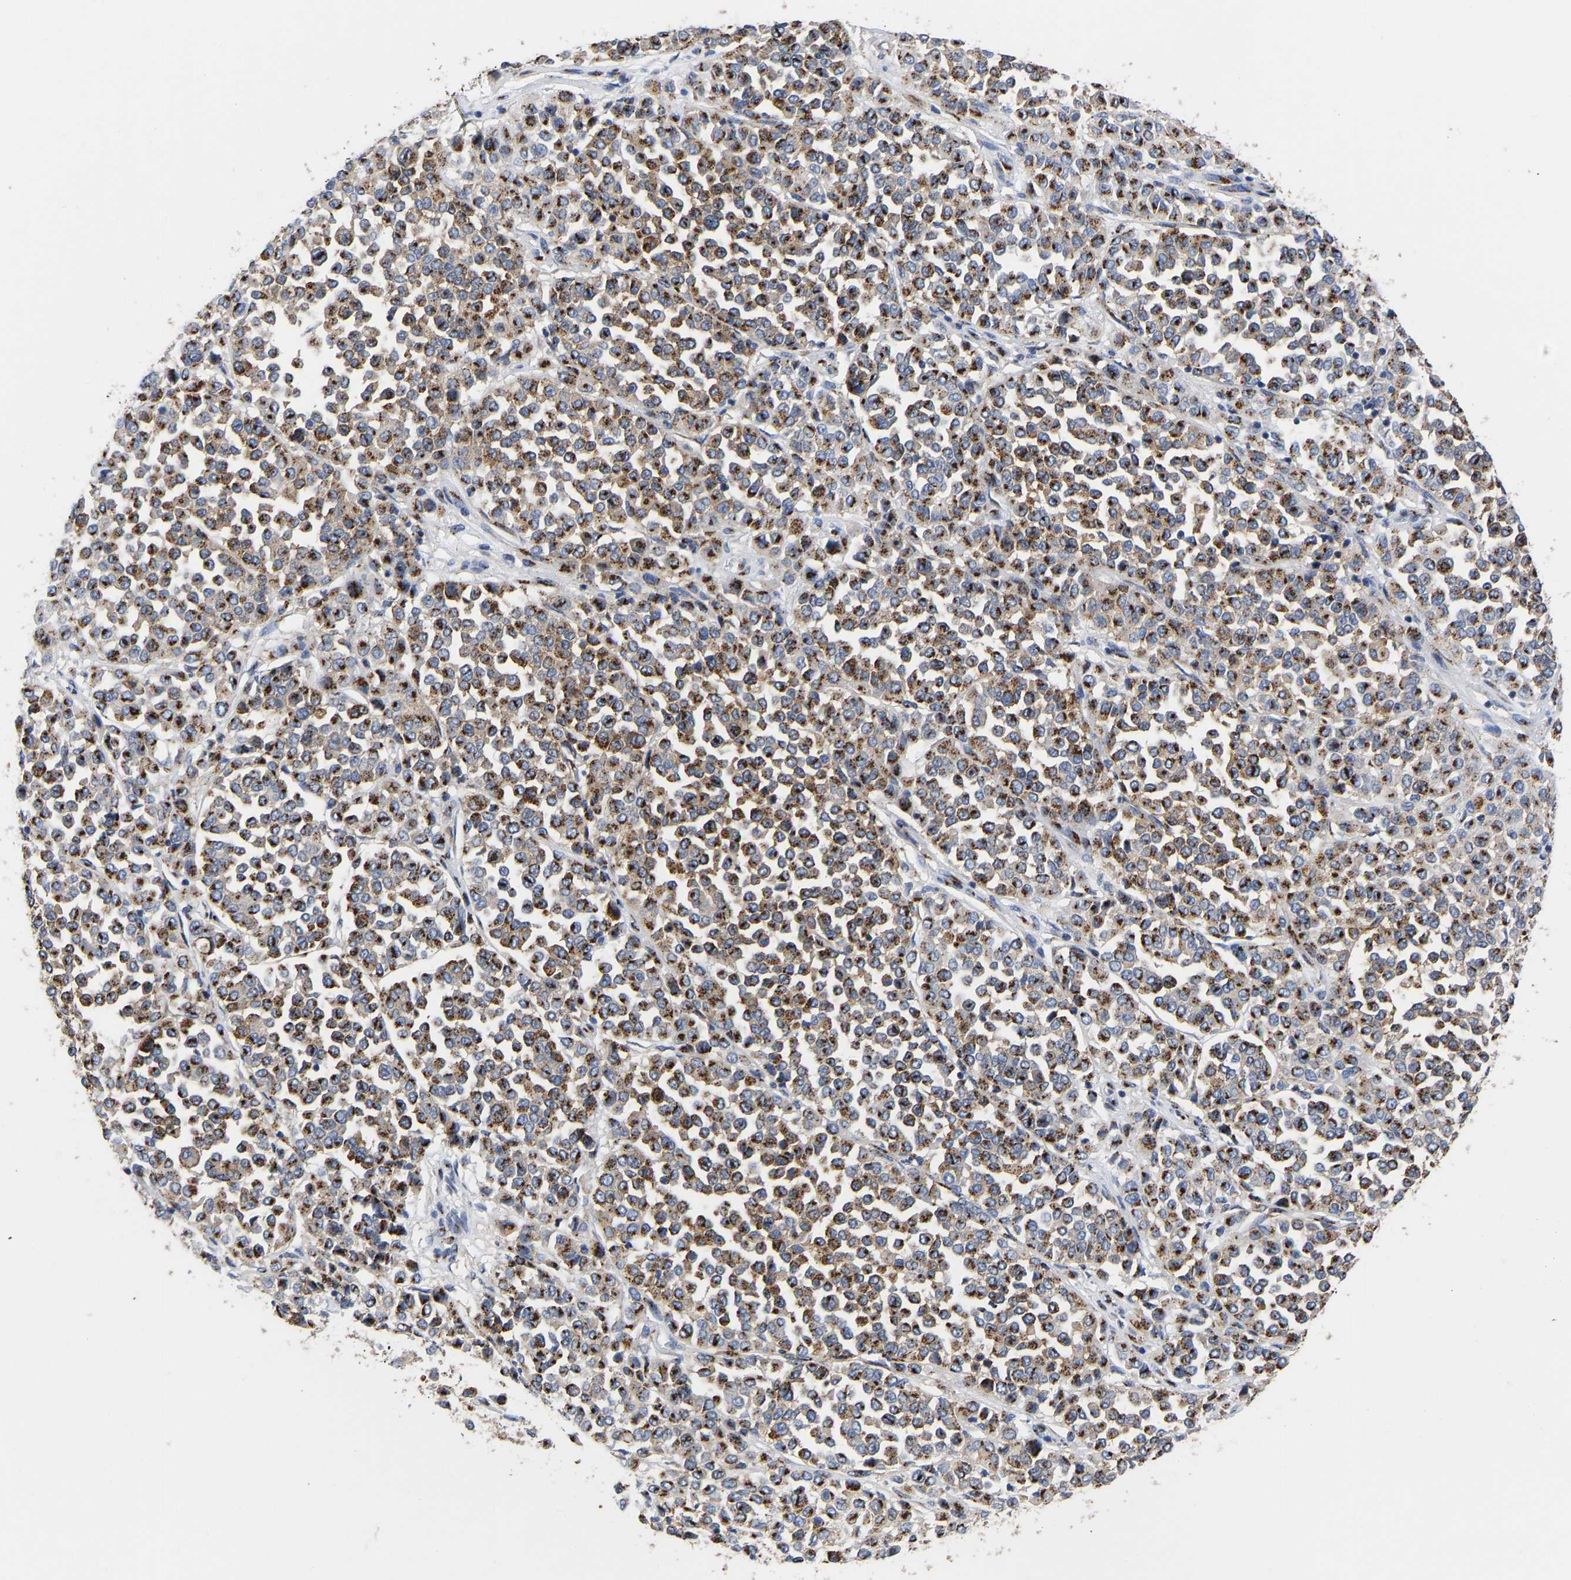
{"staining": {"intensity": "moderate", "quantity": ">75%", "location": "cytoplasmic/membranous"}, "tissue": "melanoma", "cell_type": "Tumor cells", "image_type": "cancer", "snomed": [{"axis": "morphology", "description": "Malignant melanoma, Metastatic site"}, {"axis": "topography", "description": "Pancreas"}], "caption": "Human melanoma stained with a protein marker reveals moderate staining in tumor cells.", "gene": "TMEM87A", "patient": {"sex": "female", "age": 30}}